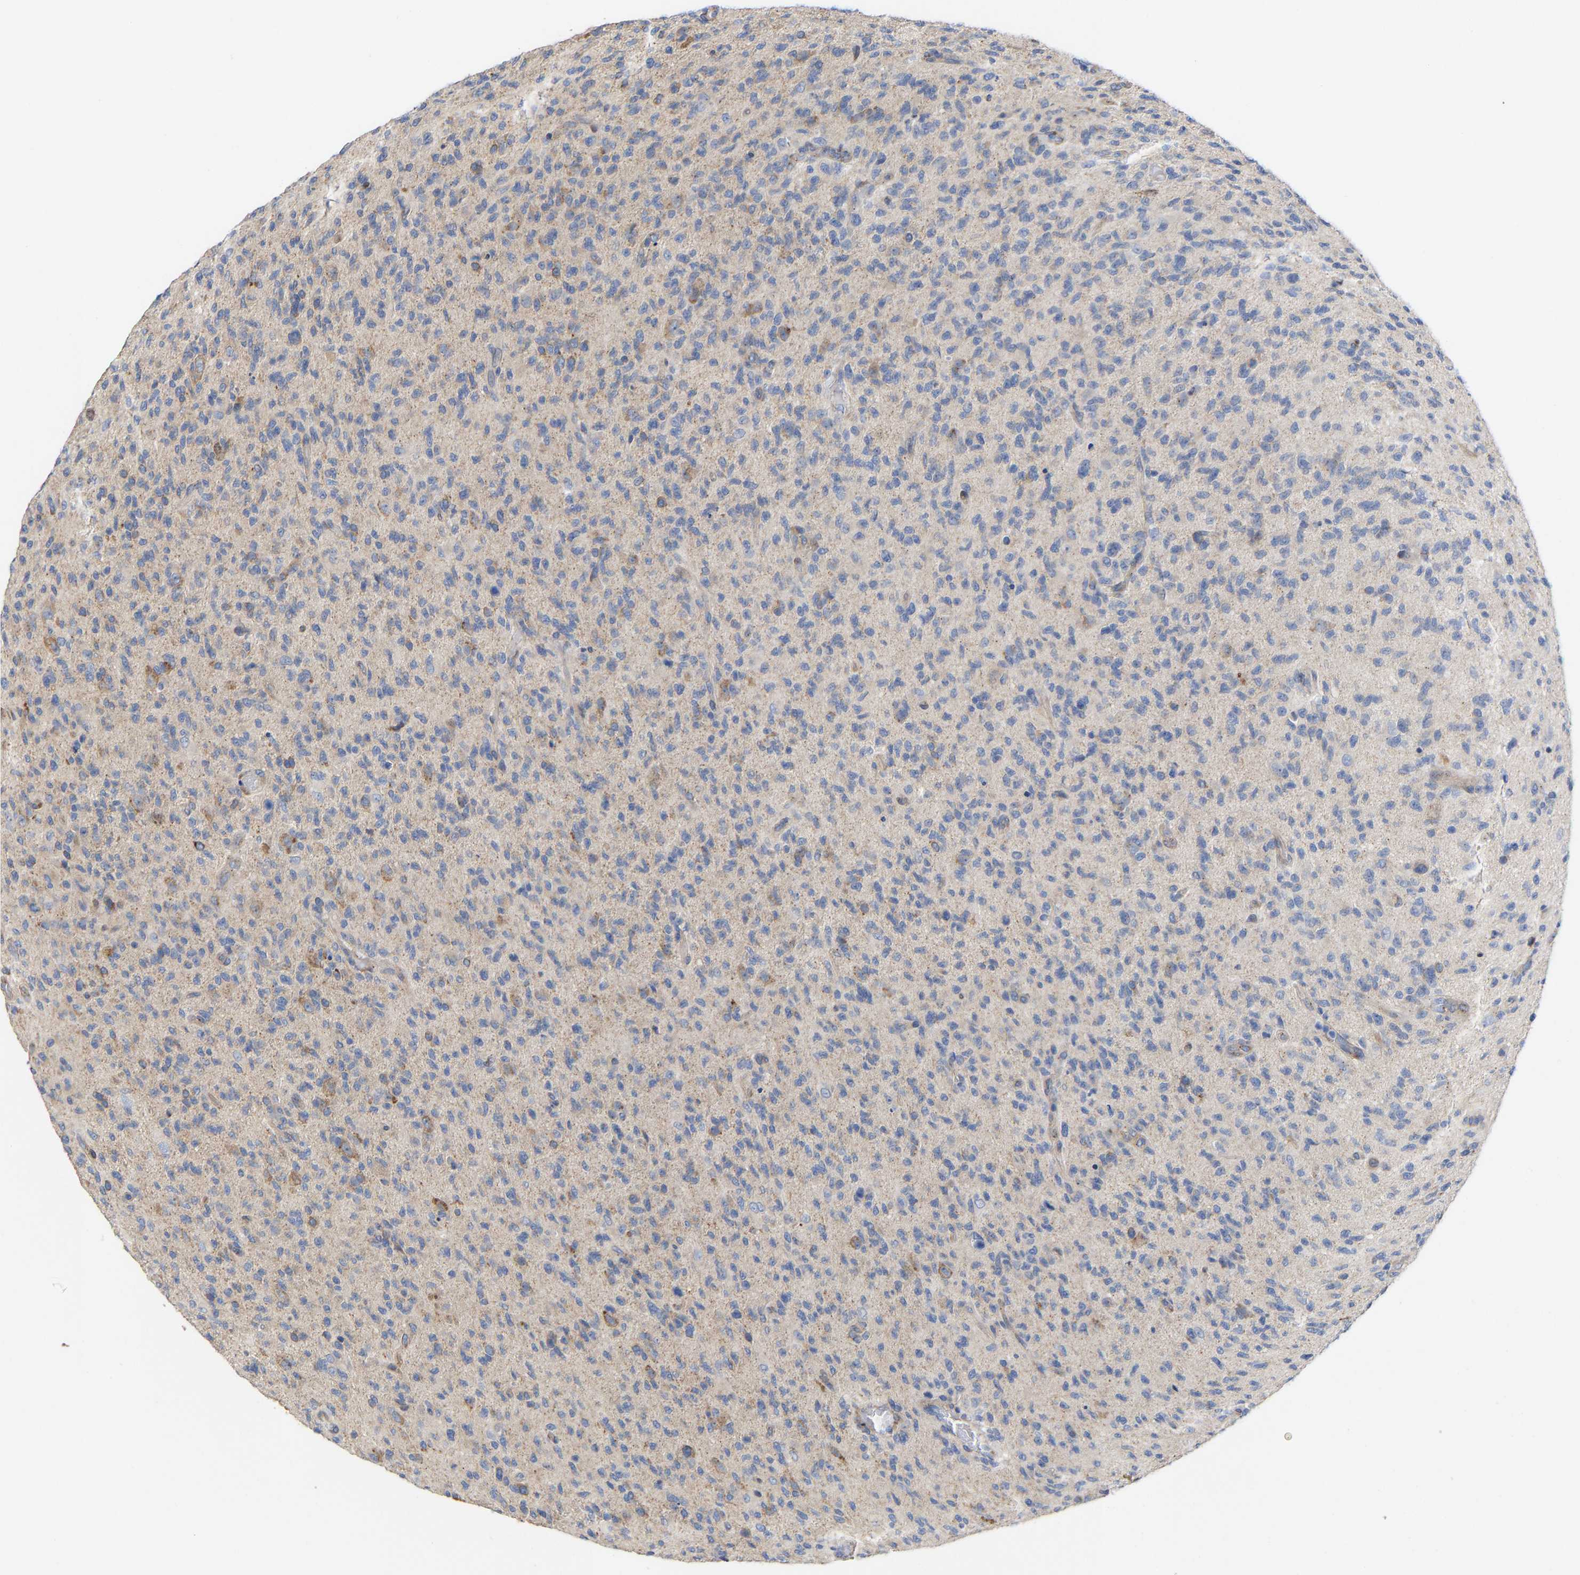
{"staining": {"intensity": "moderate", "quantity": "<25%", "location": "cytoplasmic/membranous"}, "tissue": "glioma", "cell_type": "Tumor cells", "image_type": "cancer", "snomed": [{"axis": "morphology", "description": "Glioma, malignant, High grade"}, {"axis": "topography", "description": "Brain"}], "caption": "This is an image of immunohistochemistry staining of malignant glioma (high-grade), which shows moderate staining in the cytoplasmic/membranous of tumor cells.", "gene": "PPP1R15A", "patient": {"sex": "male", "age": 71}}